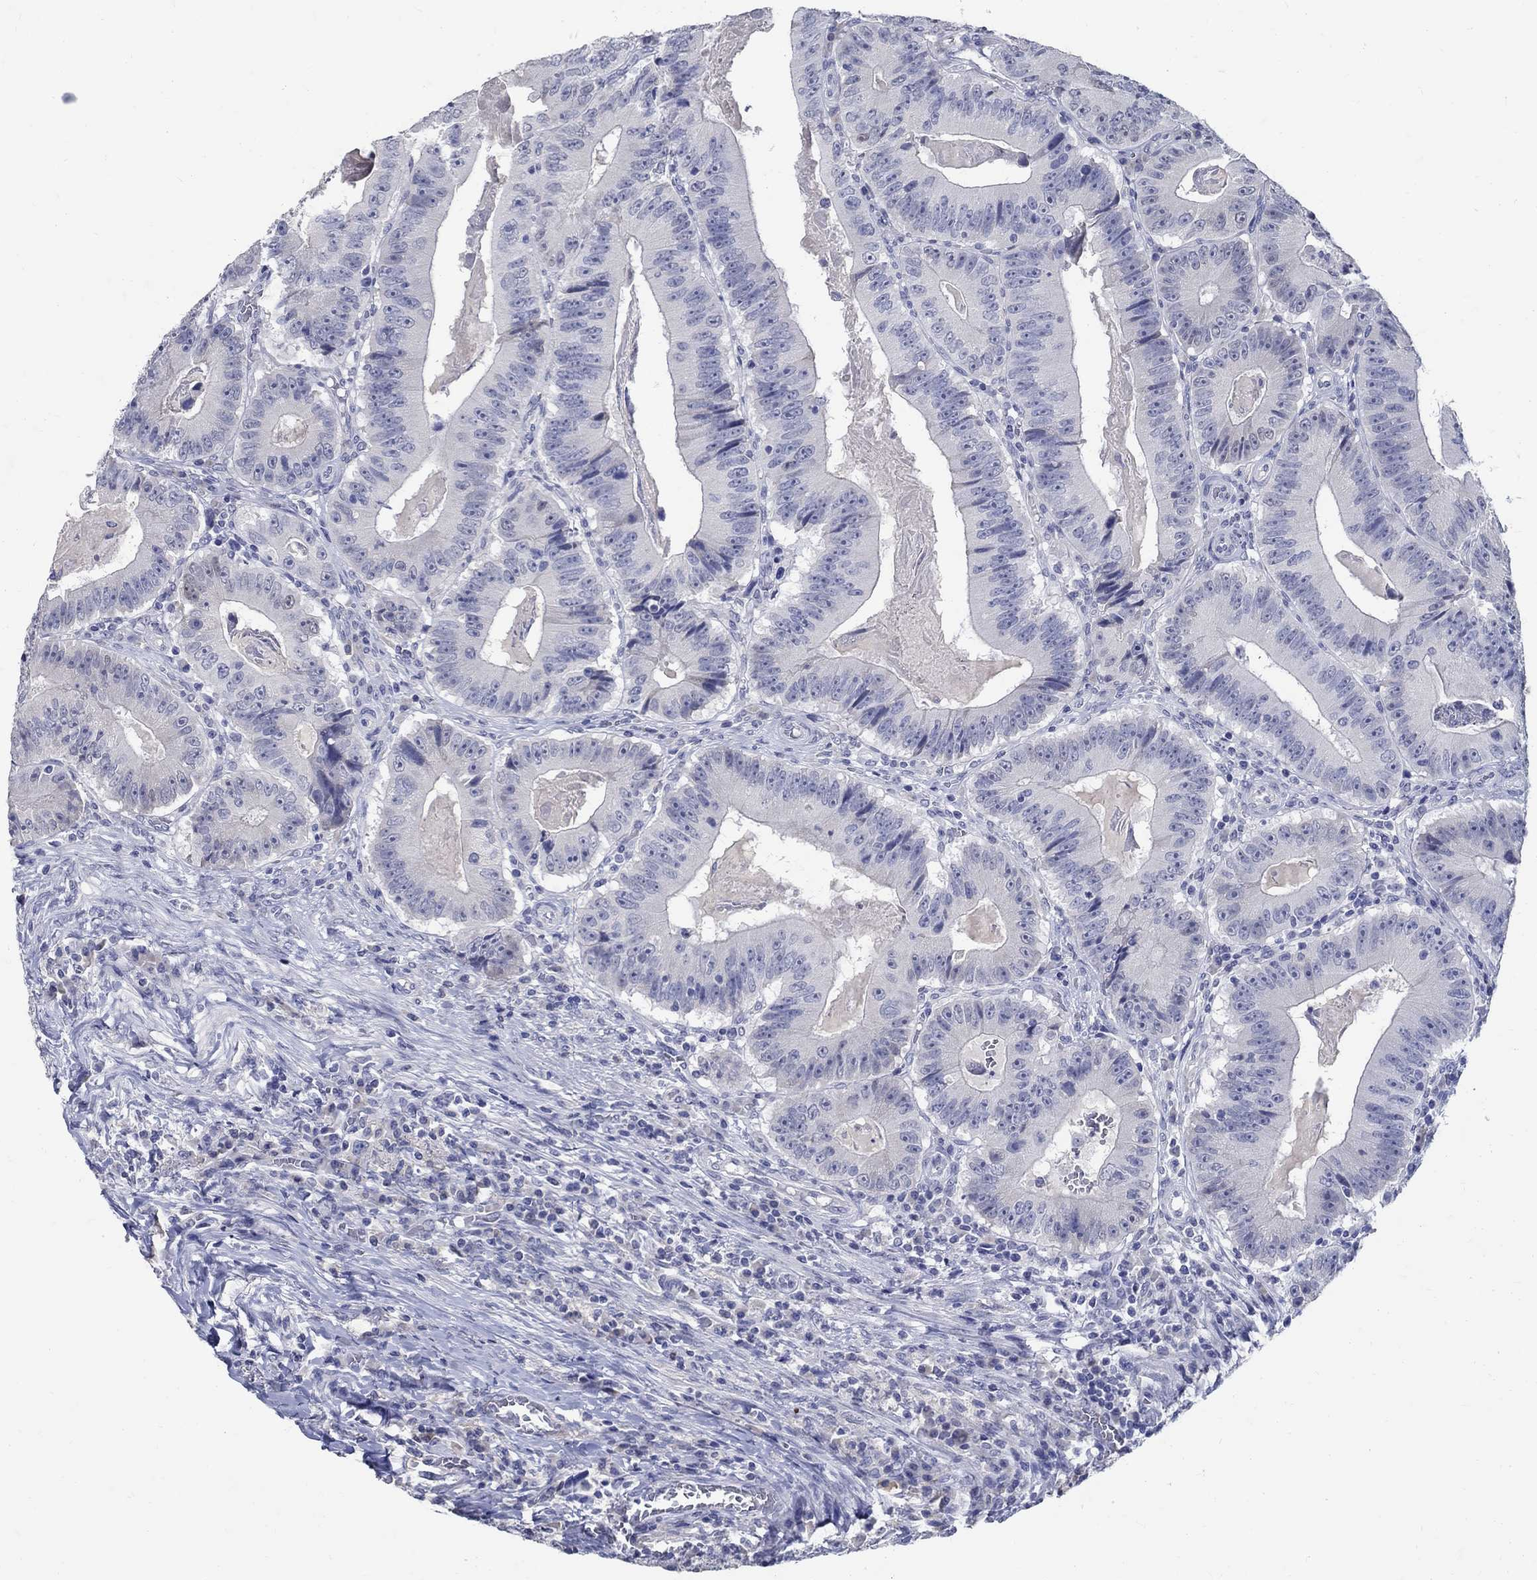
{"staining": {"intensity": "negative", "quantity": "none", "location": "none"}, "tissue": "colorectal cancer", "cell_type": "Tumor cells", "image_type": "cancer", "snomed": [{"axis": "morphology", "description": "Adenocarcinoma, NOS"}, {"axis": "topography", "description": "Colon"}], "caption": "Immunohistochemistry image of human colorectal cancer (adenocarcinoma) stained for a protein (brown), which demonstrates no expression in tumor cells. (Brightfield microscopy of DAB (3,3'-diaminobenzidine) immunohistochemistry (IHC) at high magnification).", "gene": "SOX2", "patient": {"sex": "female", "age": 86}}